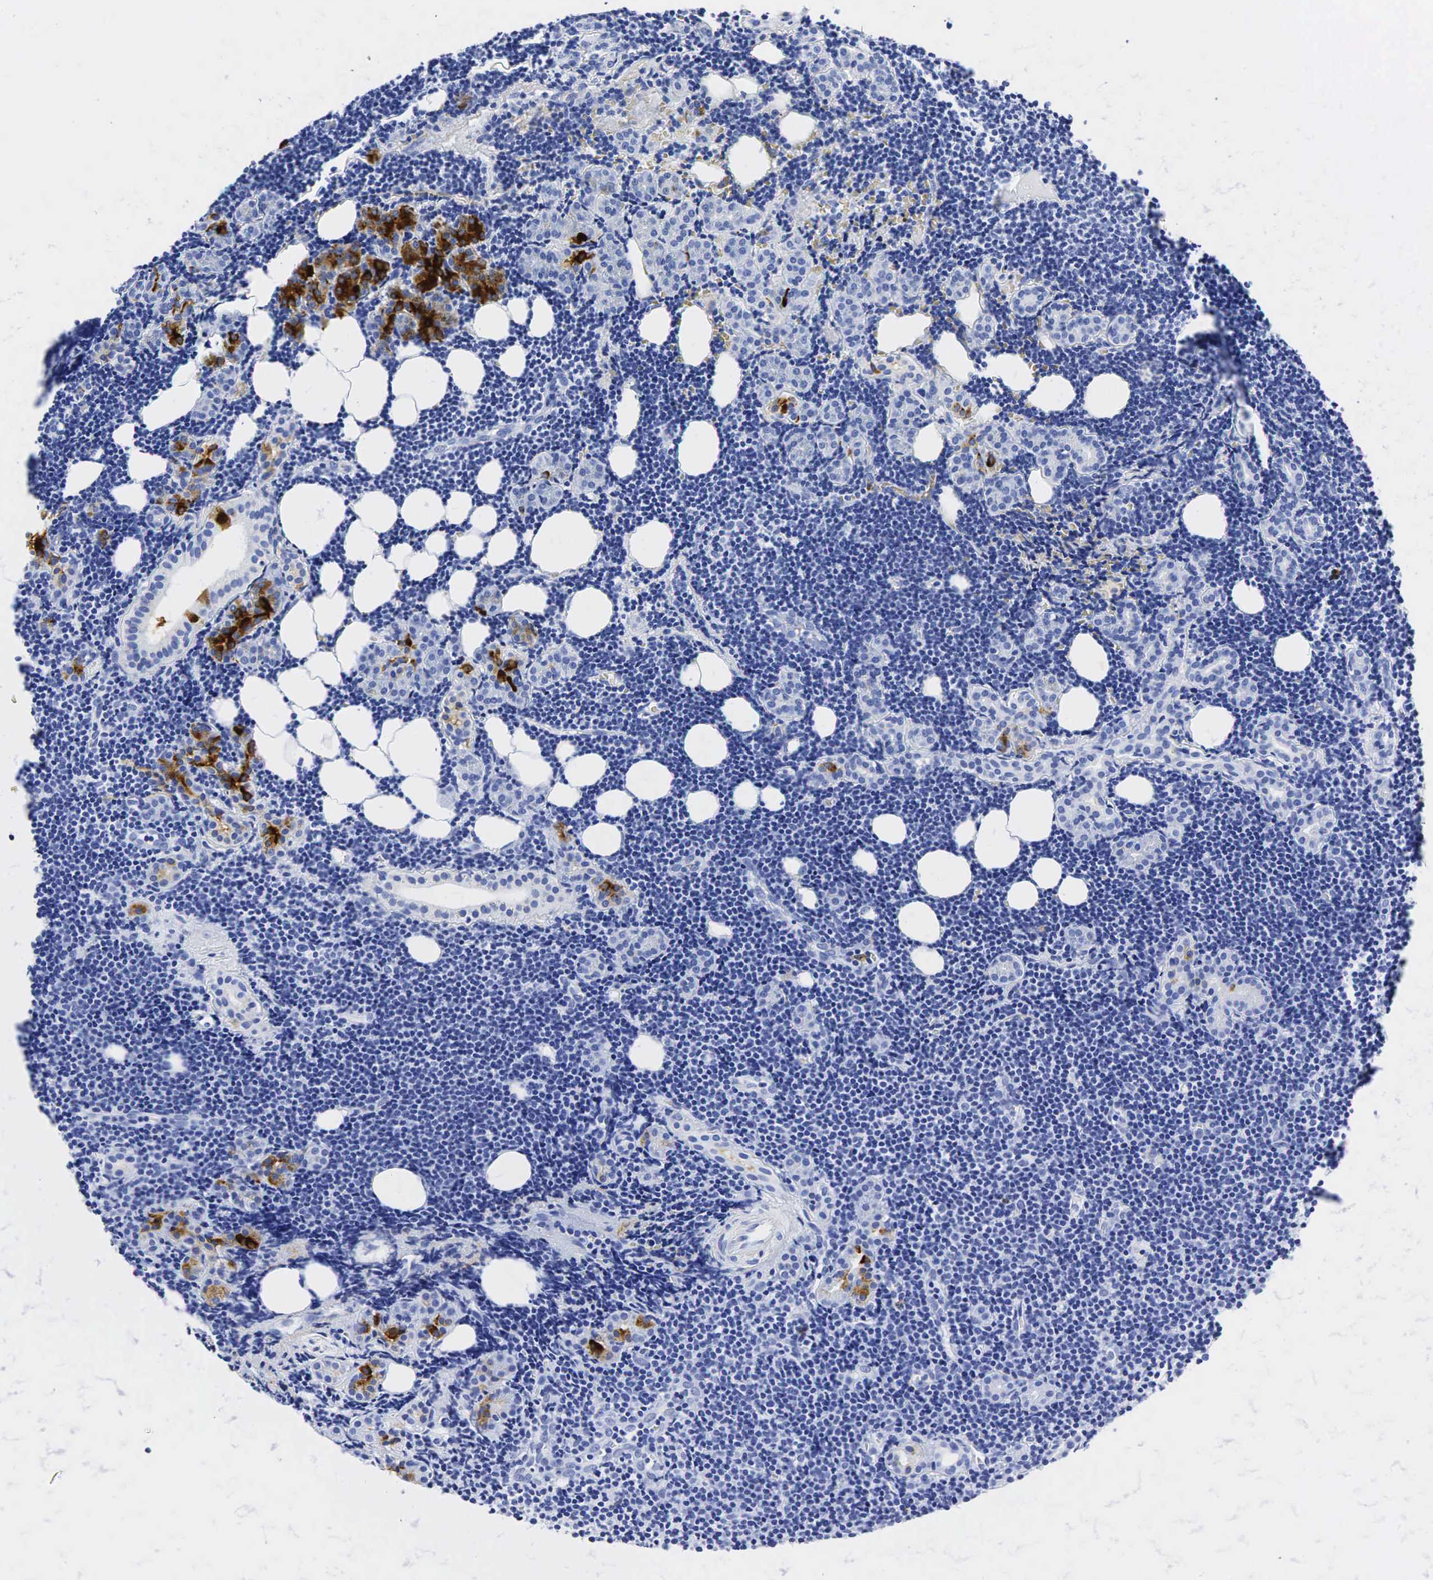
{"staining": {"intensity": "negative", "quantity": "none", "location": "none"}, "tissue": "lymphoma", "cell_type": "Tumor cells", "image_type": "cancer", "snomed": [{"axis": "morphology", "description": "Malignant lymphoma, non-Hodgkin's type, Low grade"}, {"axis": "topography", "description": "Lymph node"}], "caption": "This is an immunohistochemistry image of human lymphoma. There is no positivity in tumor cells.", "gene": "LYZ", "patient": {"sex": "male", "age": 57}}